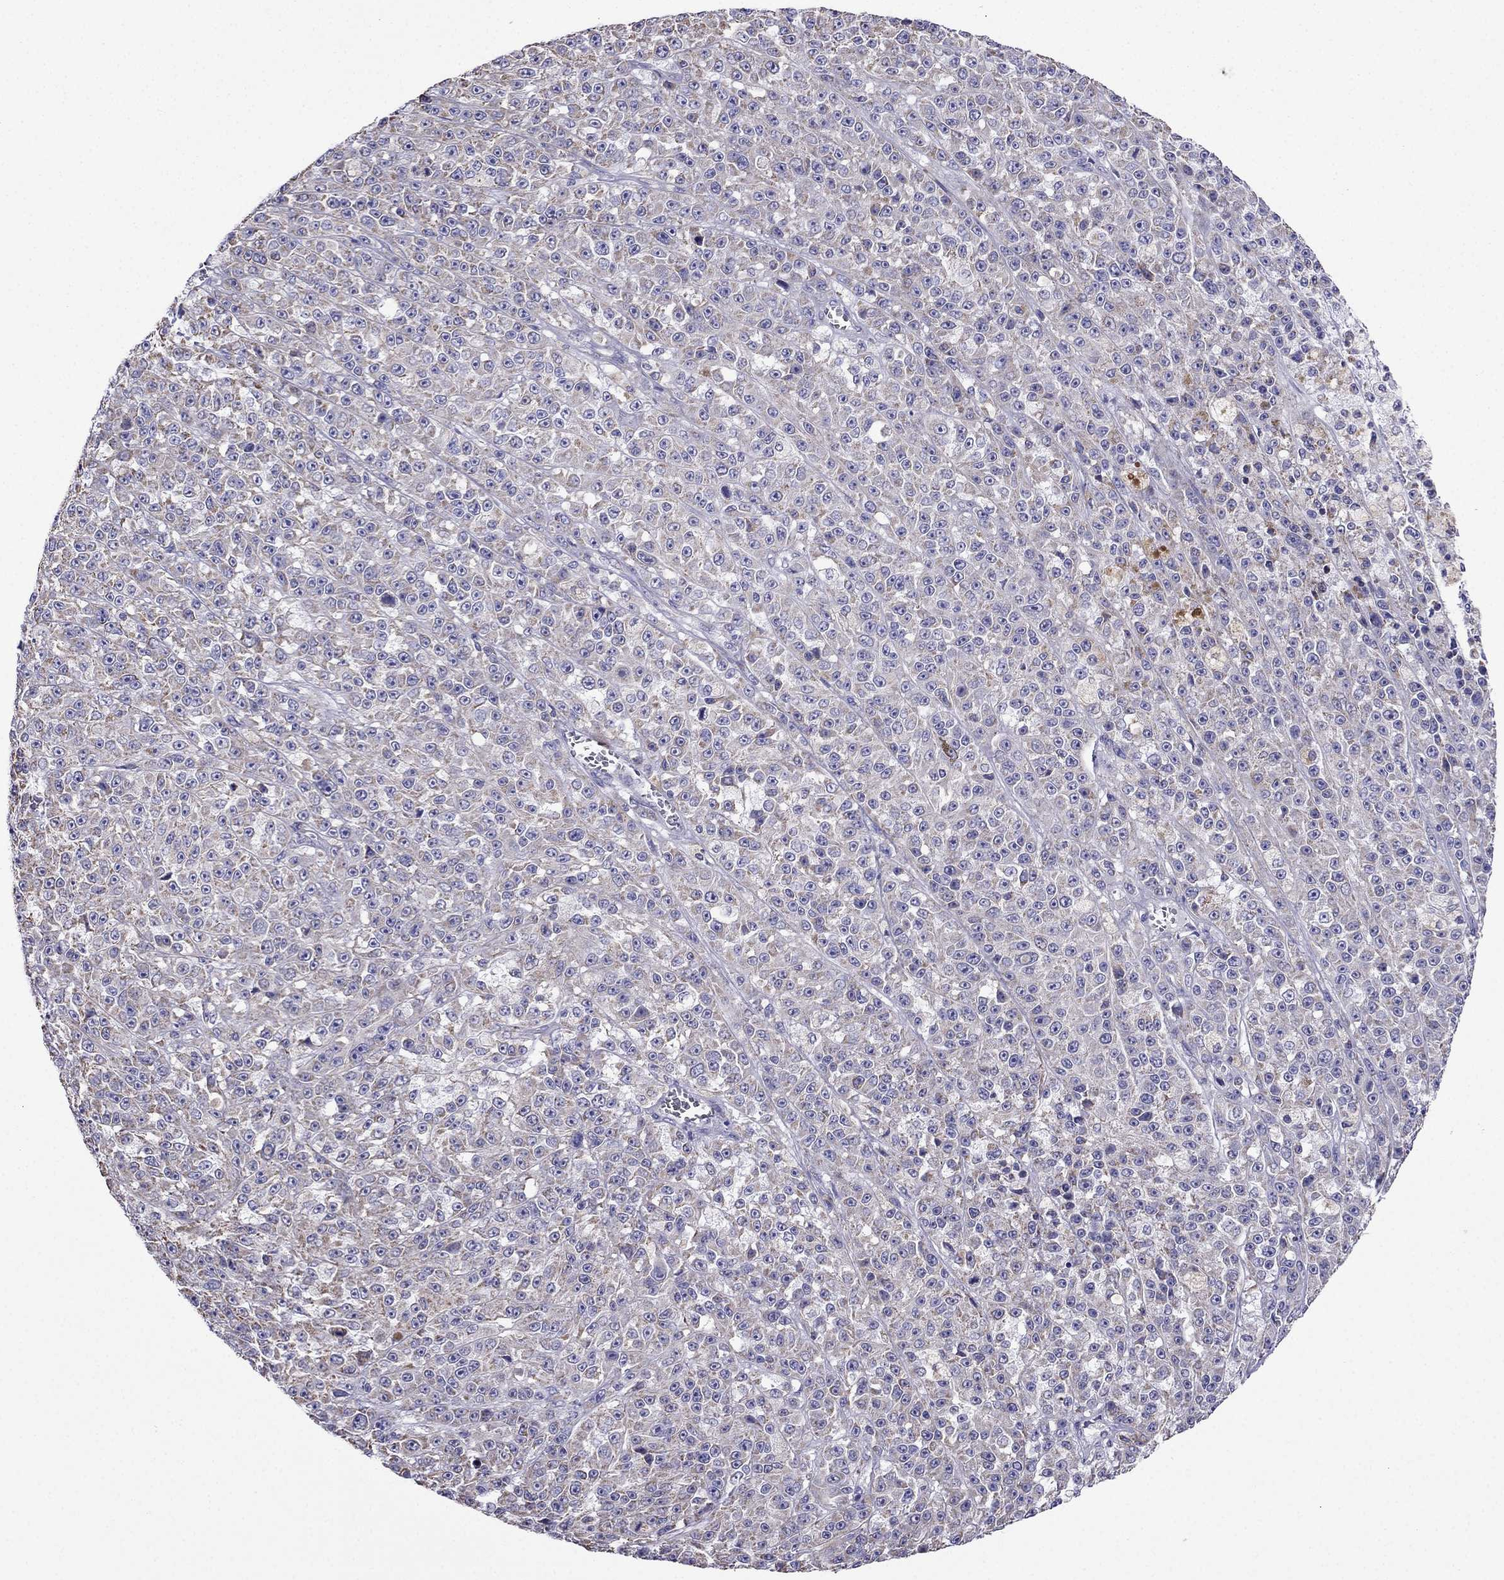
{"staining": {"intensity": "weak", "quantity": ">75%", "location": "cytoplasmic/membranous"}, "tissue": "melanoma", "cell_type": "Tumor cells", "image_type": "cancer", "snomed": [{"axis": "morphology", "description": "Malignant melanoma, NOS"}, {"axis": "topography", "description": "Skin"}], "caption": "A low amount of weak cytoplasmic/membranous expression is identified in approximately >75% of tumor cells in melanoma tissue.", "gene": "DSC1", "patient": {"sex": "female", "age": 58}}